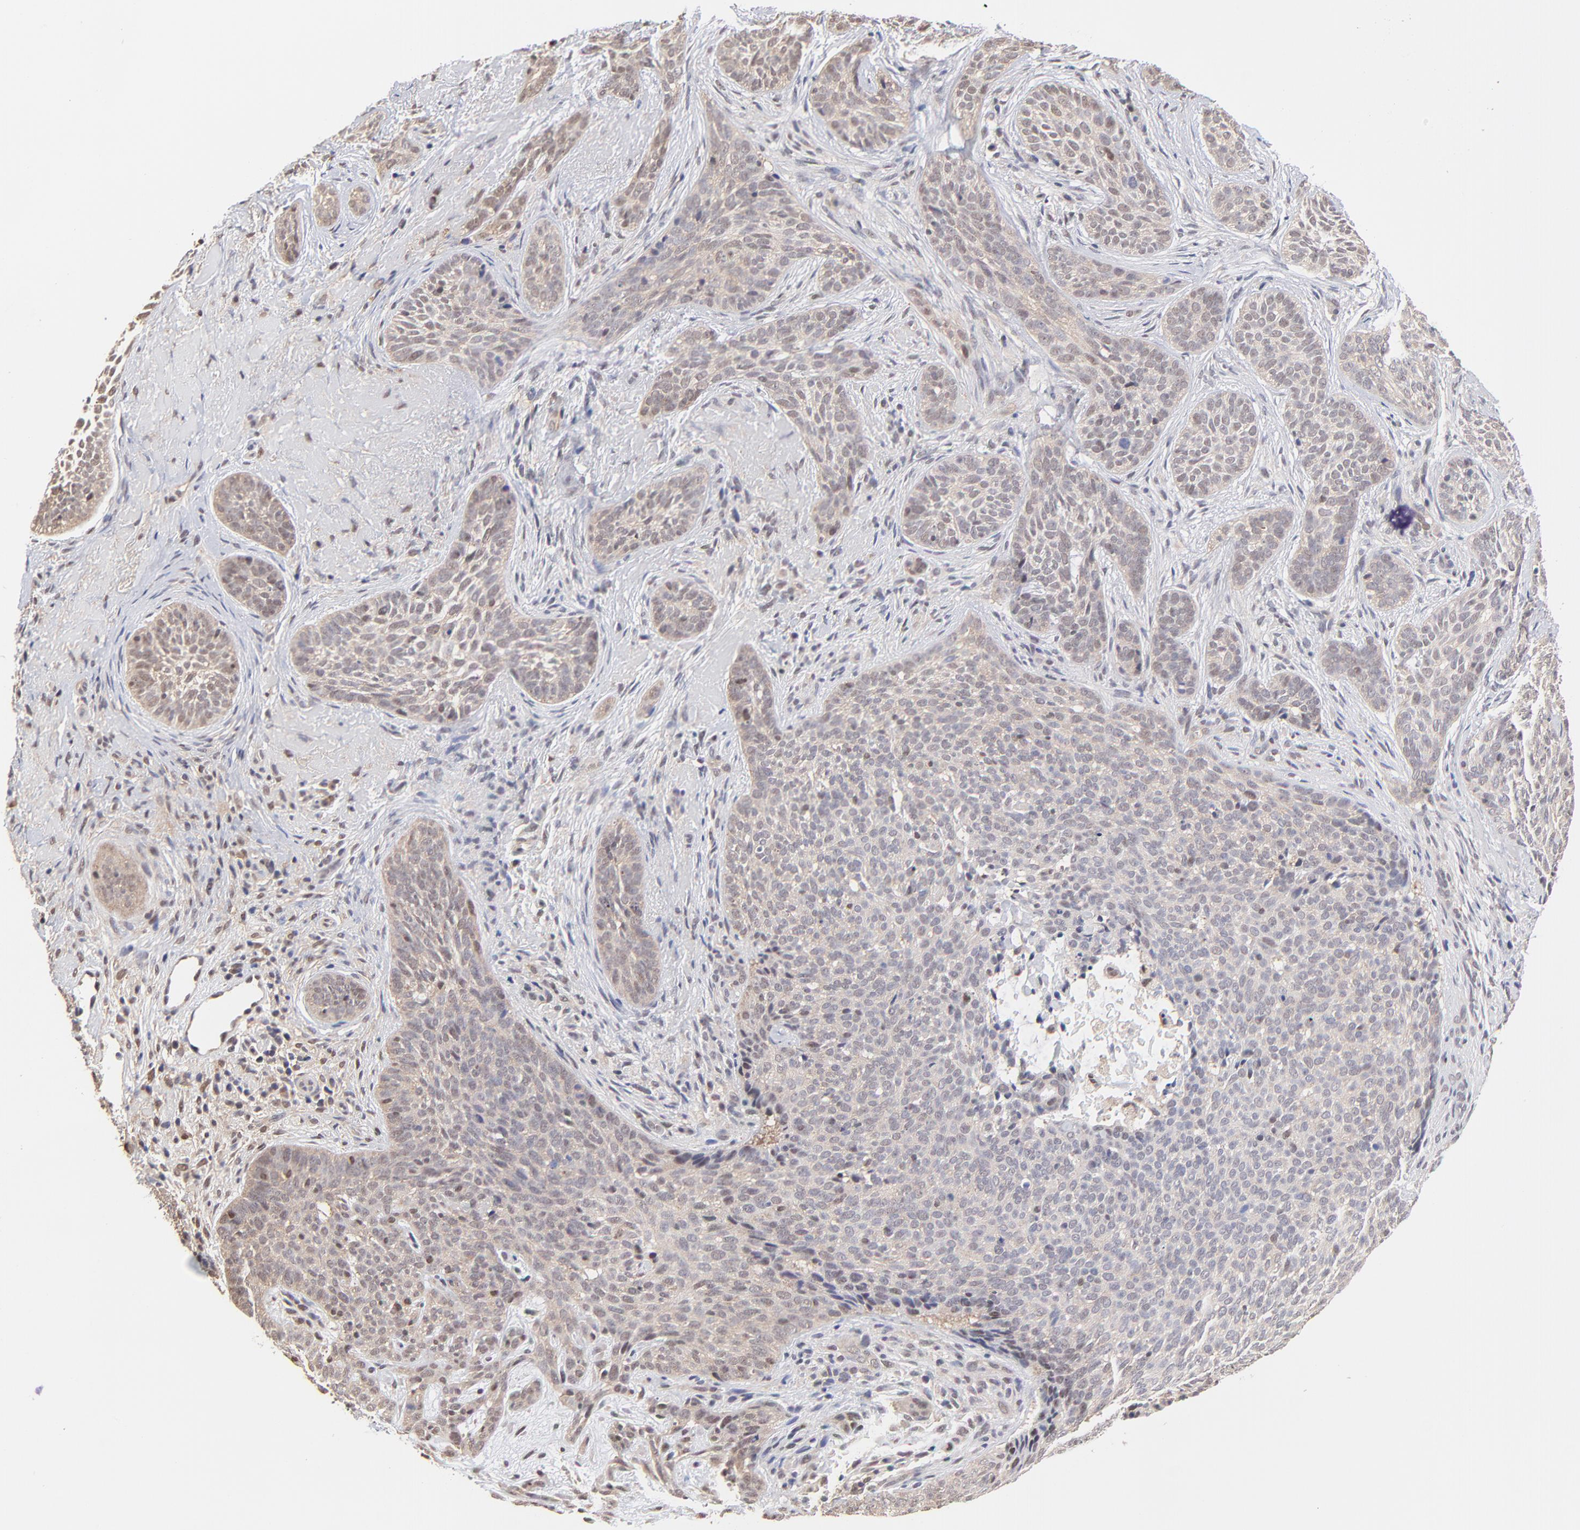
{"staining": {"intensity": "negative", "quantity": "none", "location": "none"}, "tissue": "skin cancer", "cell_type": "Tumor cells", "image_type": "cancer", "snomed": [{"axis": "morphology", "description": "Basal cell carcinoma"}, {"axis": "topography", "description": "Skin"}], "caption": "This is an immunohistochemistry photomicrograph of basal cell carcinoma (skin). There is no positivity in tumor cells.", "gene": "PSMC4", "patient": {"sex": "male", "age": 91}}